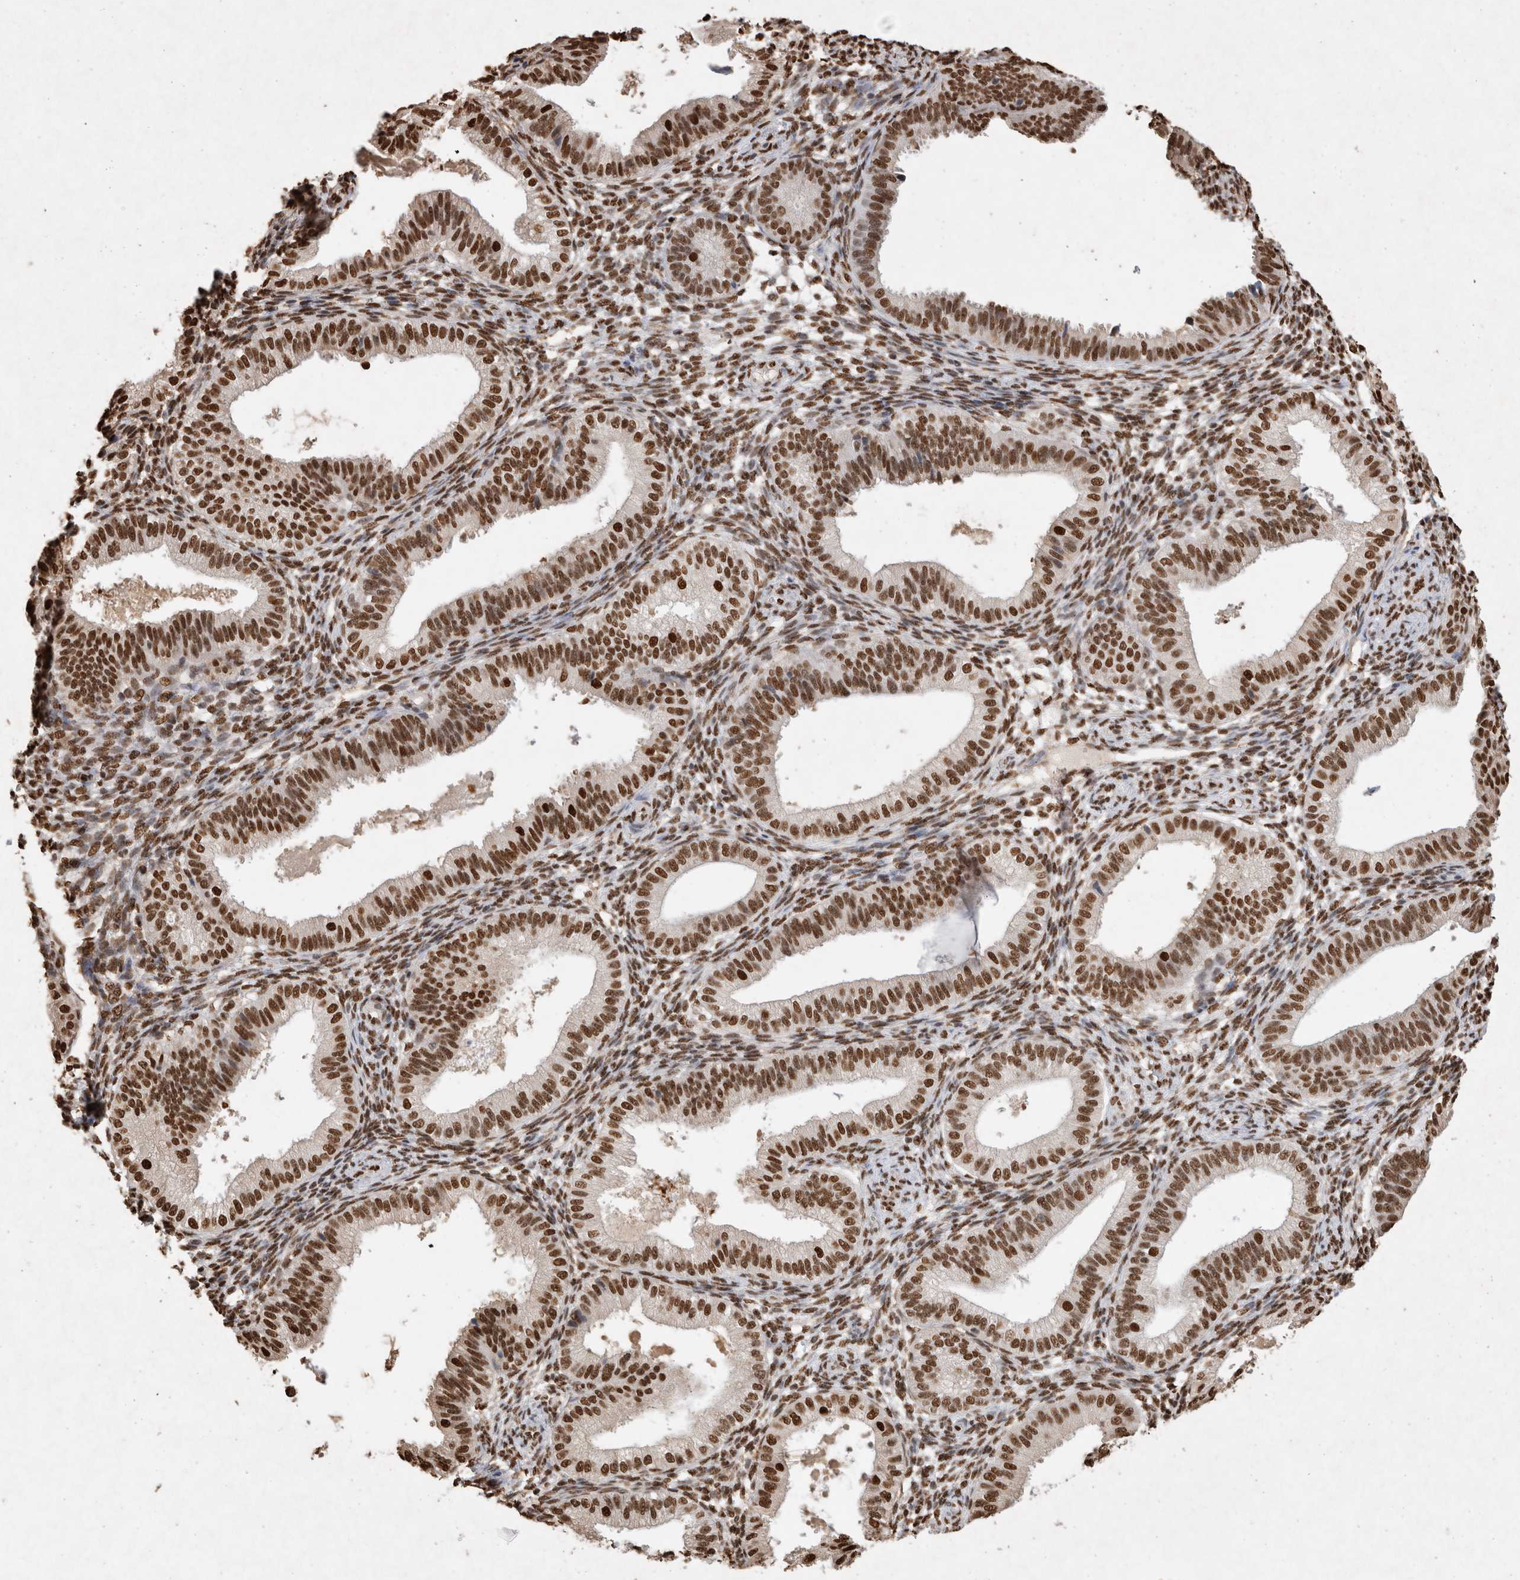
{"staining": {"intensity": "moderate", "quantity": ">75%", "location": "nuclear"}, "tissue": "endometrium", "cell_type": "Cells in endometrial stroma", "image_type": "normal", "snomed": [{"axis": "morphology", "description": "Normal tissue, NOS"}, {"axis": "topography", "description": "Endometrium"}], "caption": "Protein staining of unremarkable endometrium displays moderate nuclear positivity in about >75% of cells in endometrial stroma.", "gene": "HDGF", "patient": {"sex": "female", "age": 39}}